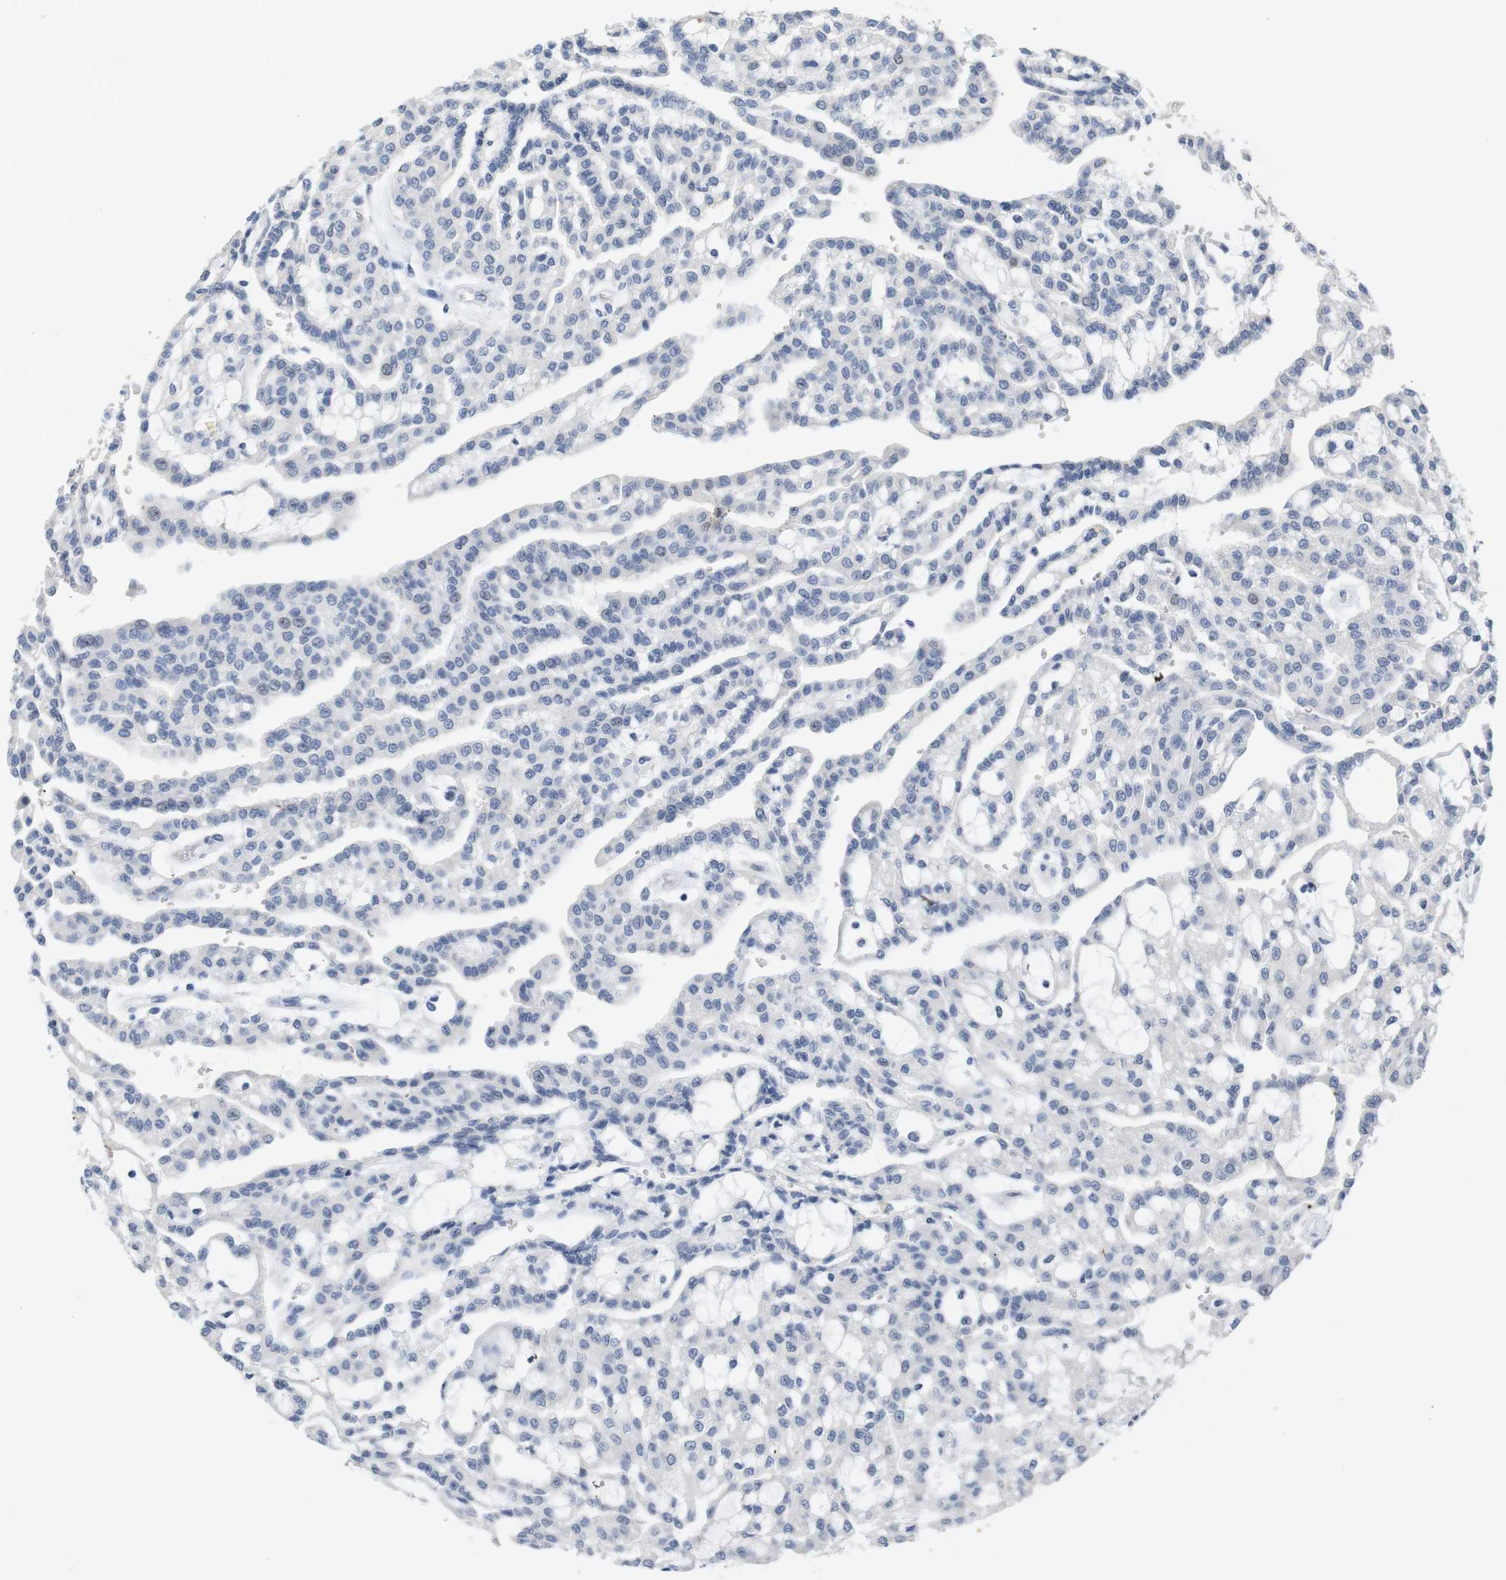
{"staining": {"intensity": "negative", "quantity": "none", "location": "none"}, "tissue": "renal cancer", "cell_type": "Tumor cells", "image_type": "cancer", "snomed": [{"axis": "morphology", "description": "Adenocarcinoma, NOS"}, {"axis": "topography", "description": "Kidney"}], "caption": "Micrograph shows no significant protein expression in tumor cells of adenocarcinoma (renal).", "gene": "CDK2", "patient": {"sex": "male", "age": 63}}